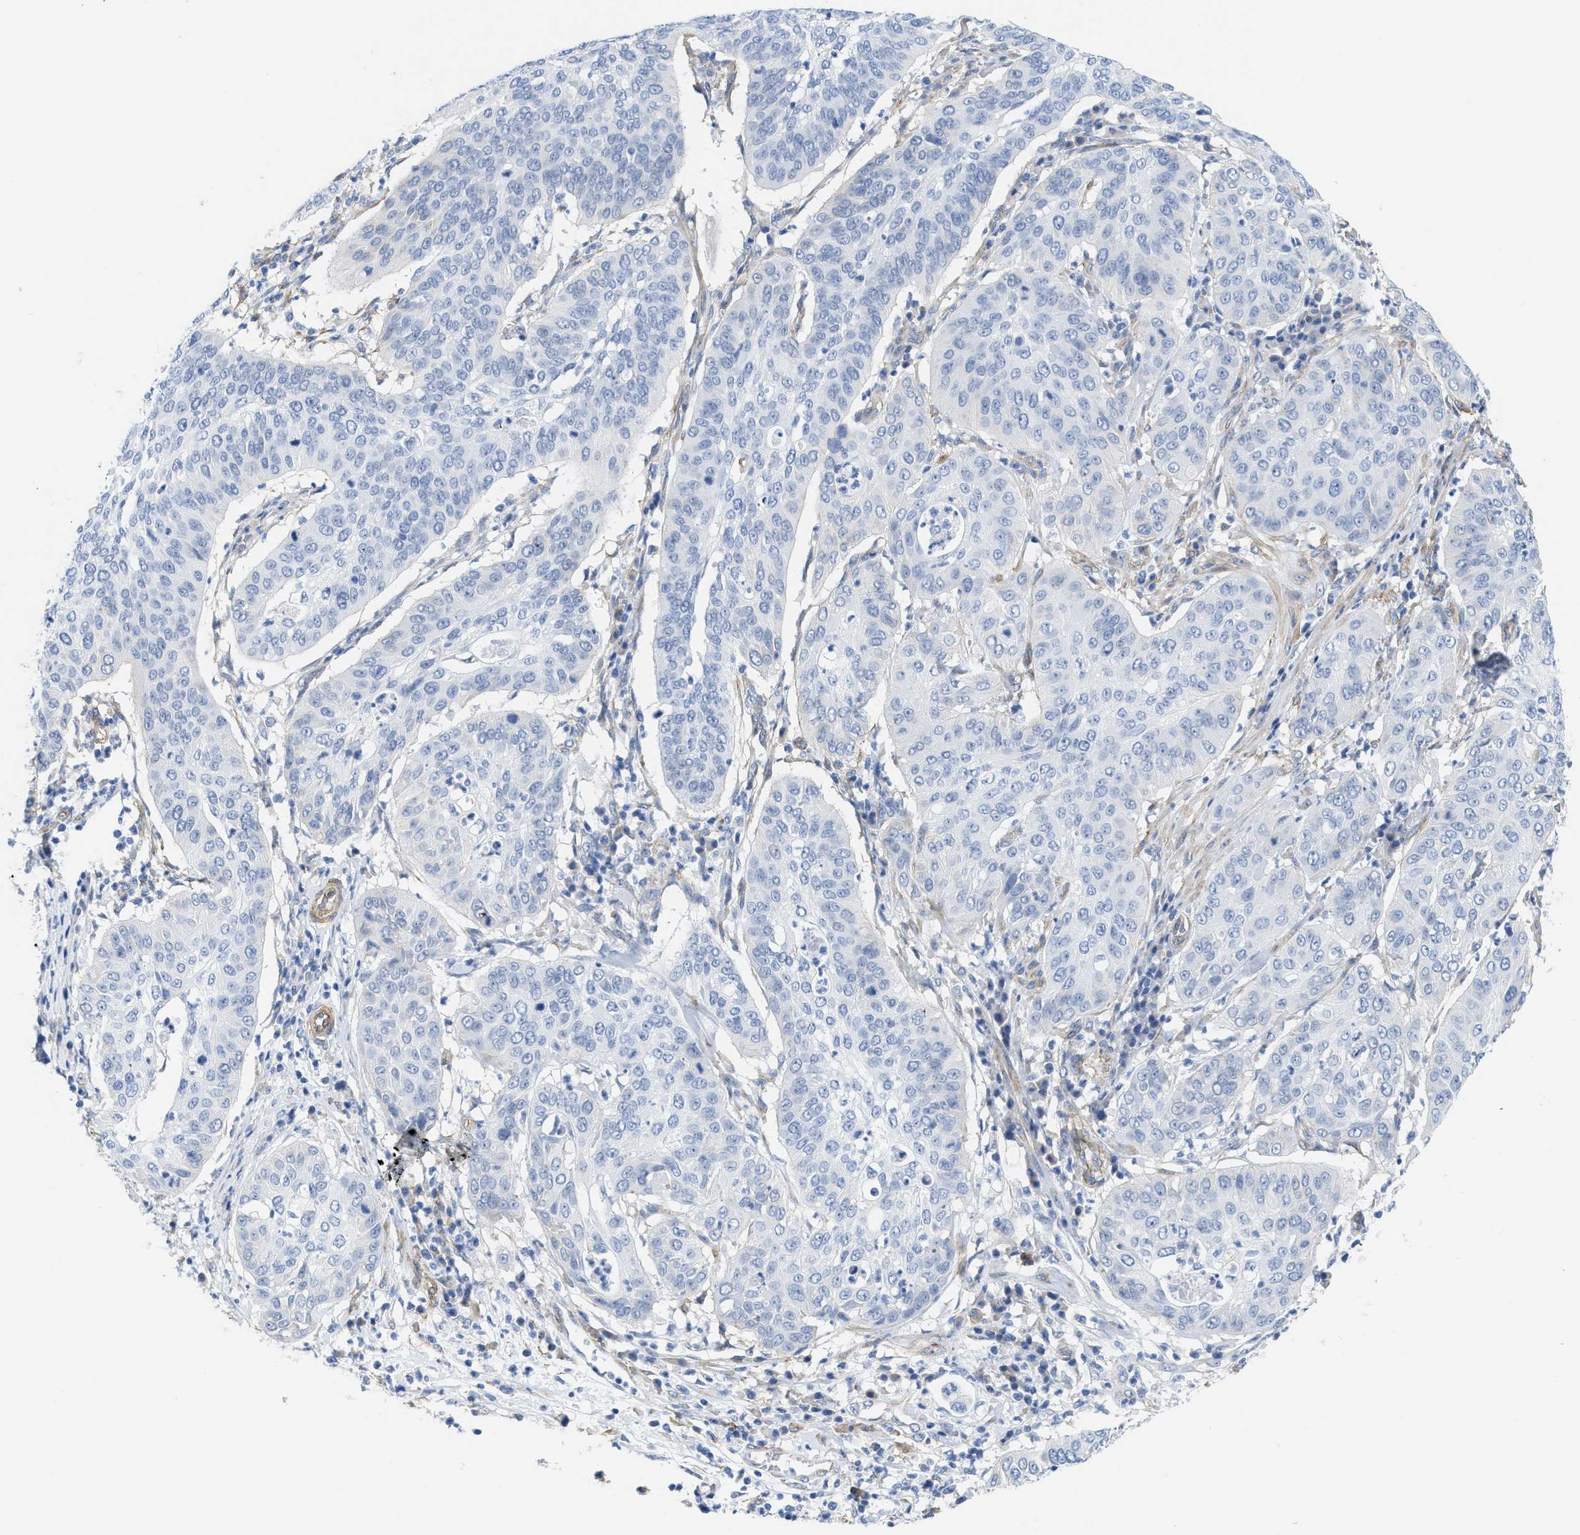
{"staining": {"intensity": "negative", "quantity": "none", "location": "none"}, "tissue": "cervical cancer", "cell_type": "Tumor cells", "image_type": "cancer", "snomed": [{"axis": "morphology", "description": "Normal tissue, NOS"}, {"axis": "morphology", "description": "Squamous cell carcinoma, NOS"}, {"axis": "topography", "description": "Cervix"}], "caption": "There is no significant staining in tumor cells of cervical squamous cell carcinoma.", "gene": "TUB", "patient": {"sex": "female", "age": 39}}